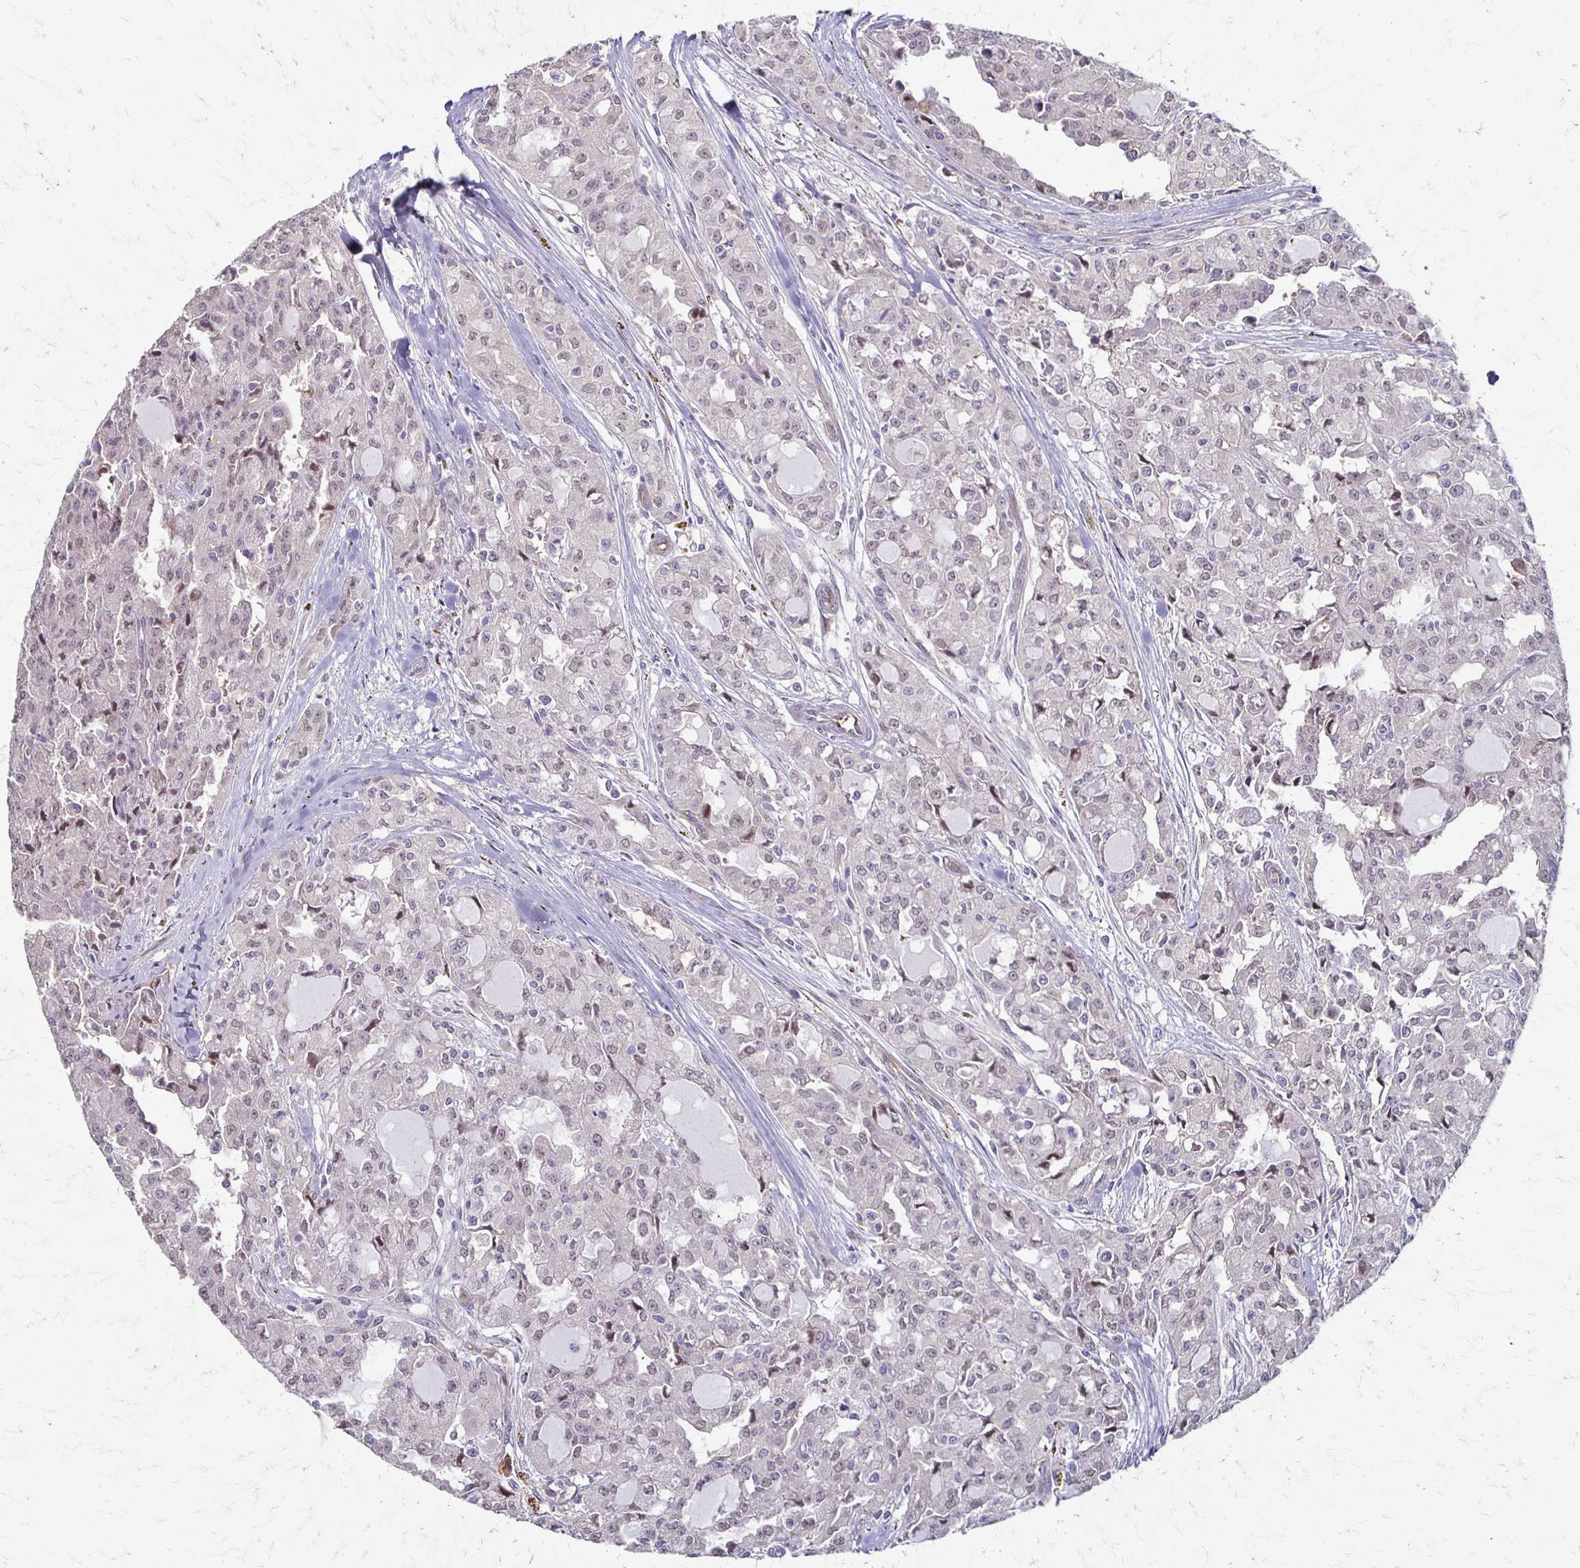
{"staining": {"intensity": "negative", "quantity": "none", "location": "none"}, "tissue": "head and neck cancer", "cell_type": "Tumor cells", "image_type": "cancer", "snomed": [{"axis": "morphology", "description": "Adenocarcinoma, NOS"}, {"axis": "topography", "description": "Head-Neck"}], "caption": "Protein analysis of adenocarcinoma (head and neck) shows no significant expression in tumor cells.", "gene": "CFL2", "patient": {"sex": "male", "age": 64}}